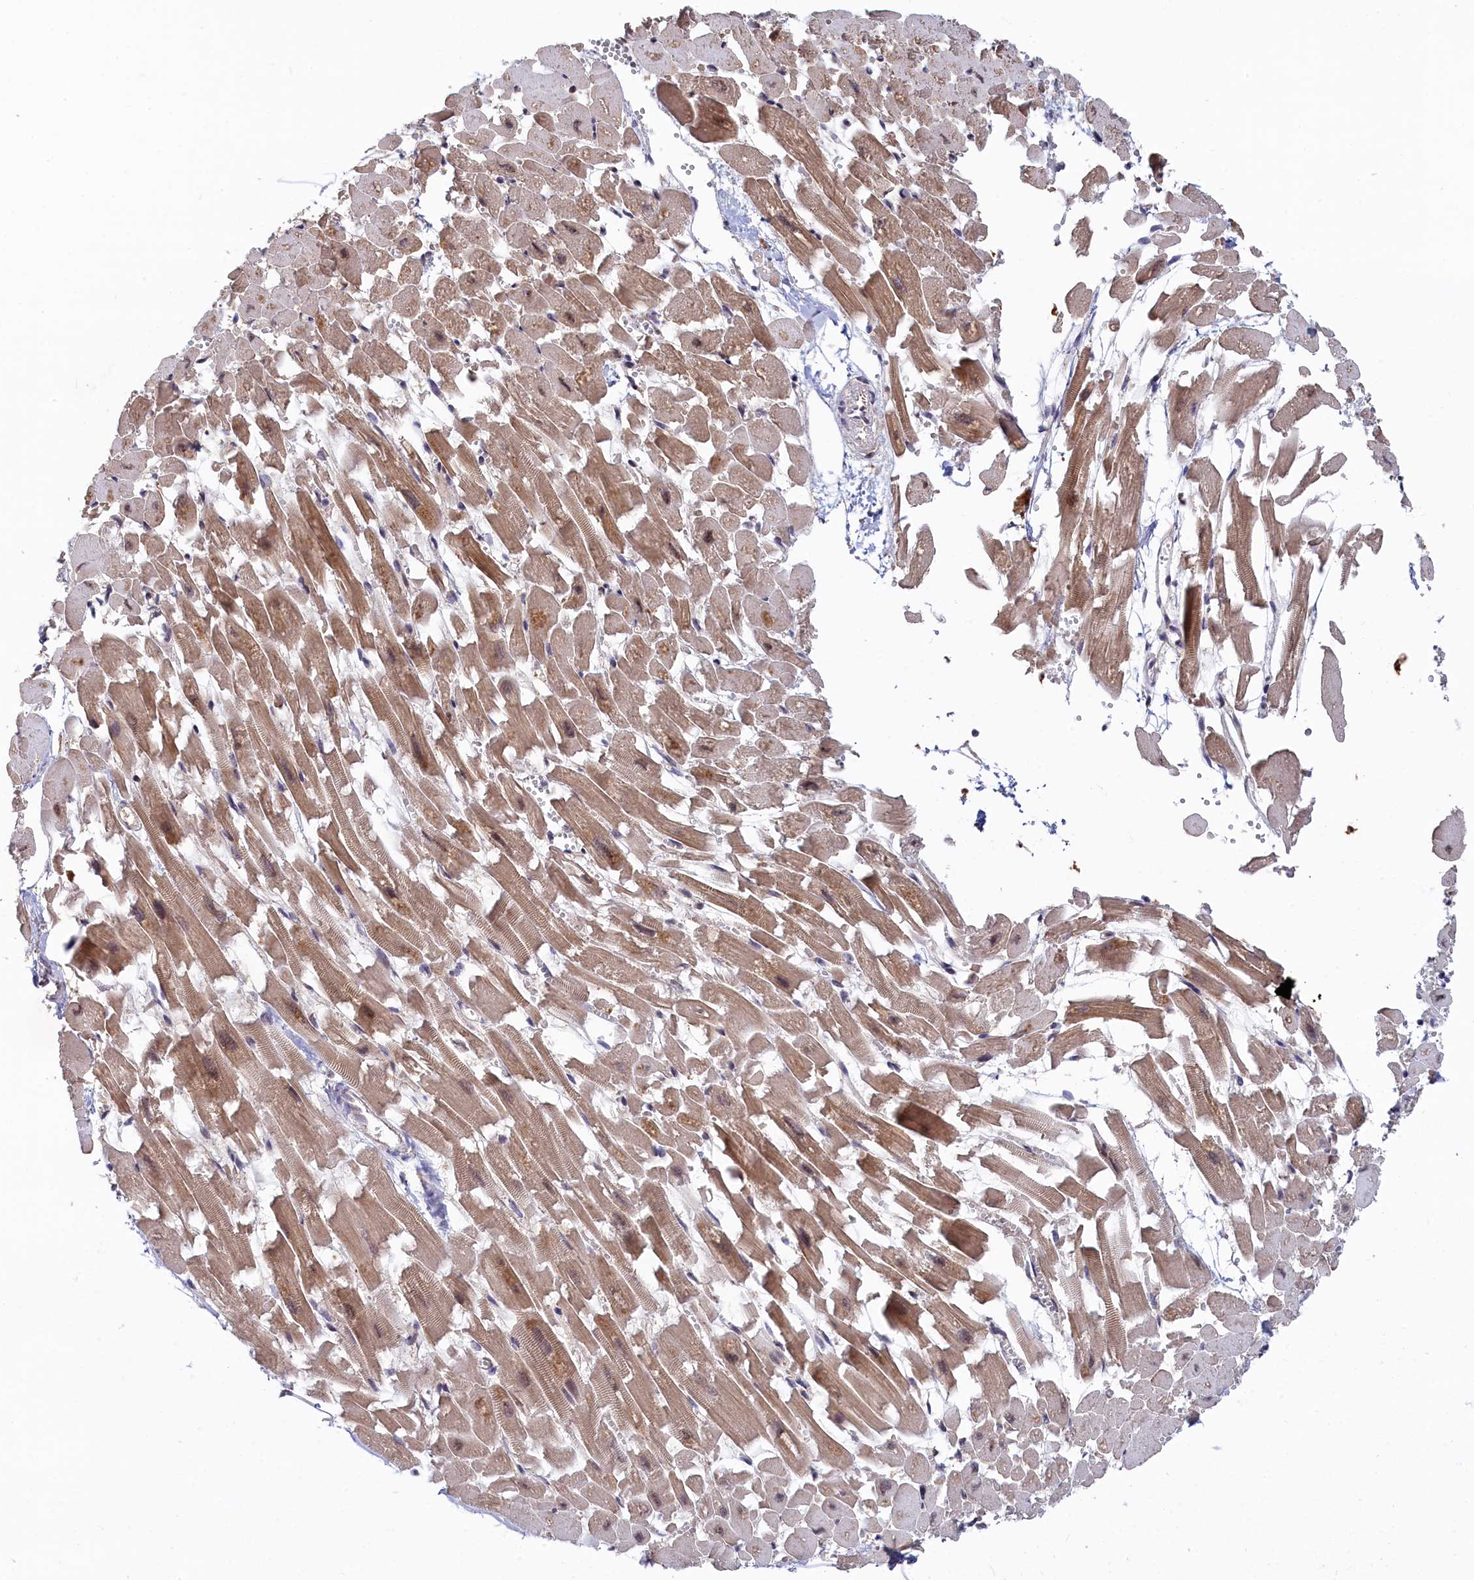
{"staining": {"intensity": "moderate", "quantity": ">75%", "location": "cytoplasmic/membranous,nuclear"}, "tissue": "heart muscle", "cell_type": "Cardiomyocytes", "image_type": "normal", "snomed": [{"axis": "morphology", "description": "Normal tissue, NOS"}, {"axis": "topography", "description": "Heart"}], "caption": "Immunohistochemistry (IHC) photomicrograph of normal heart muscle: heart muscle stained using immunohistochemistry shows medium levels of moderate protein expression localized specifically in the cytoplasmic/membranous,nuclear of cardiomyocytes, appearing as a cytoplasmic/membranous,nuclear brown color.", "gene": "TAB1", "patient": {"sex": "female", "age": 64}}